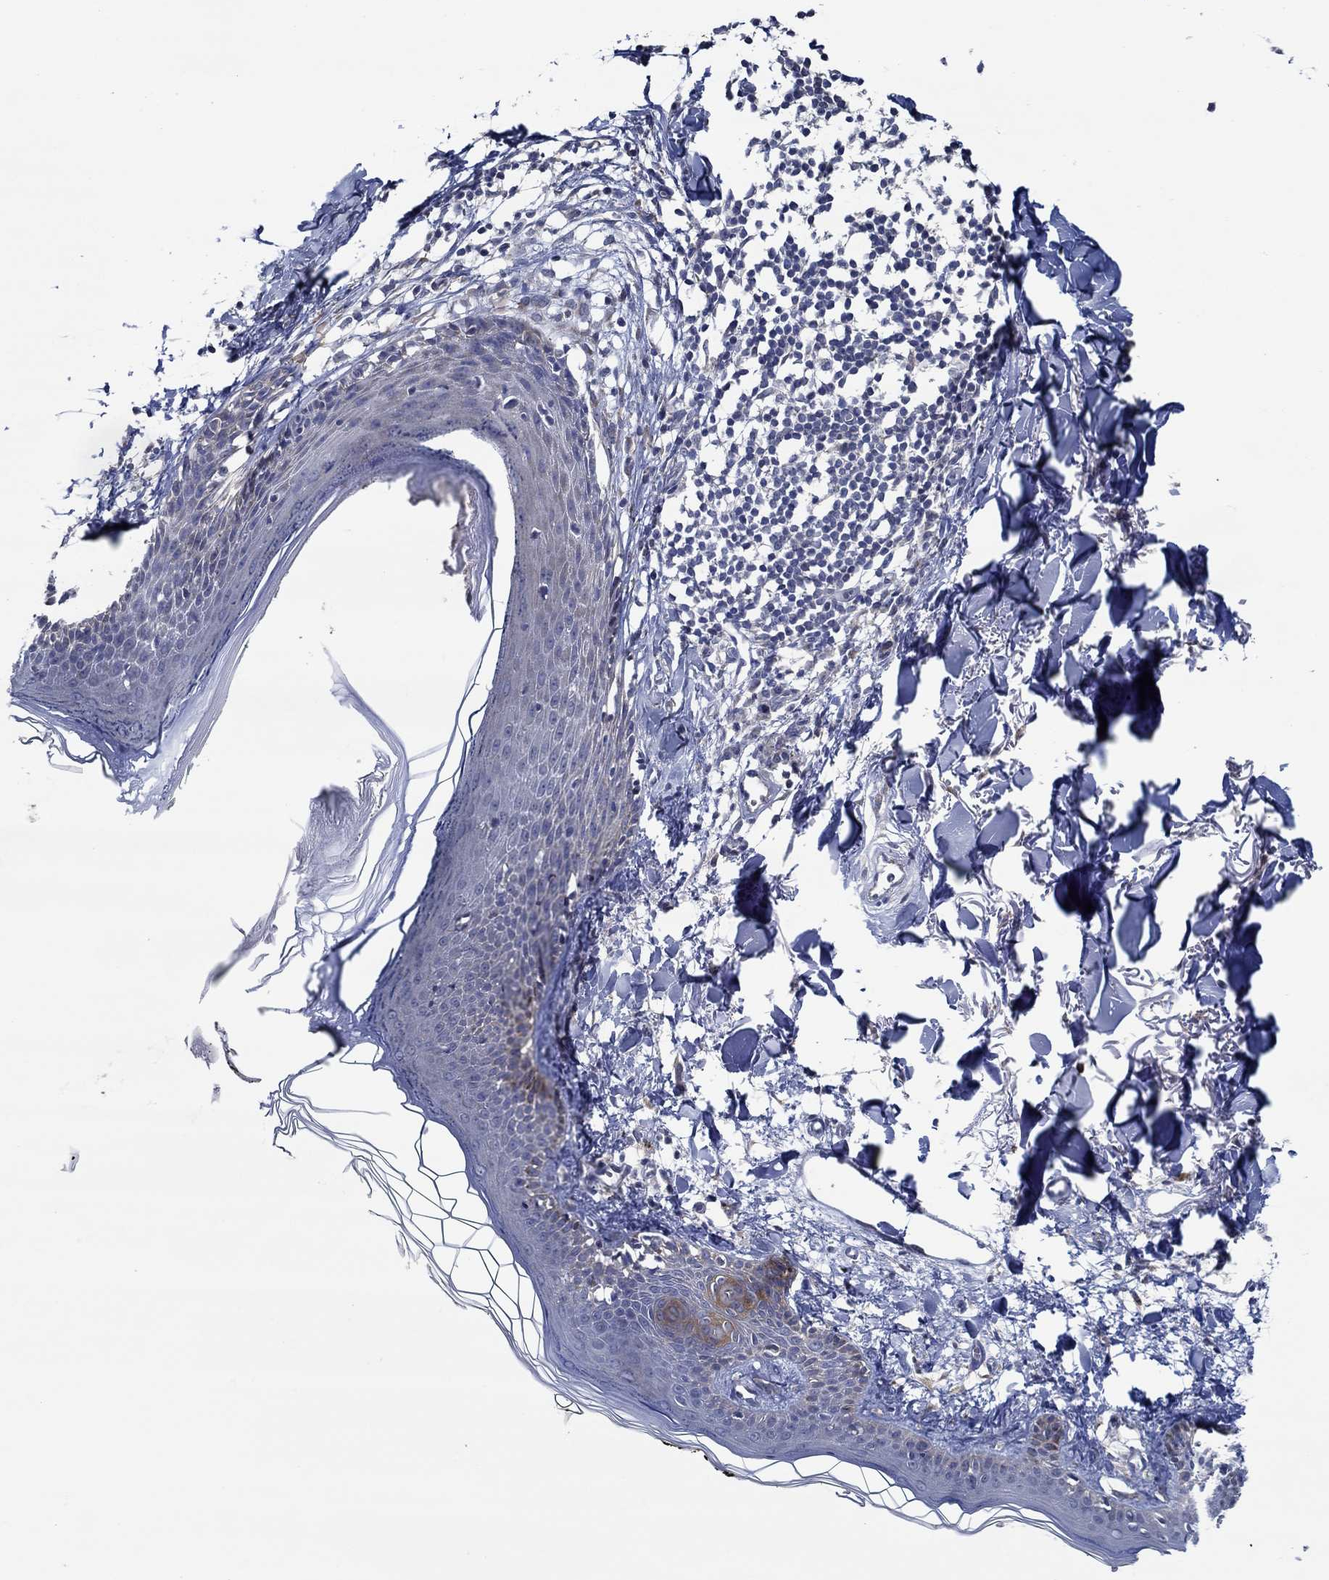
{"staining": {"intensity": "negative", "quantity": "none", "location": "none"}, "tissue": "skin", "cell_type": "Fibroblasts", "image_type": "normal", "snomed": [{"axis": "morphology", "description": "Normal tissue, NOS"}, {"axis": "topography", "description": "Skin"}], "caption": "IHC histopathology image of unremarkable skin: human skin stained with DAB exhibits no significant protein positivity in fibroblasts. (DAB immunohistochemistry, high magnification).", "gene": "DACT1", "patient": {"sex": "male", "age": 76}}